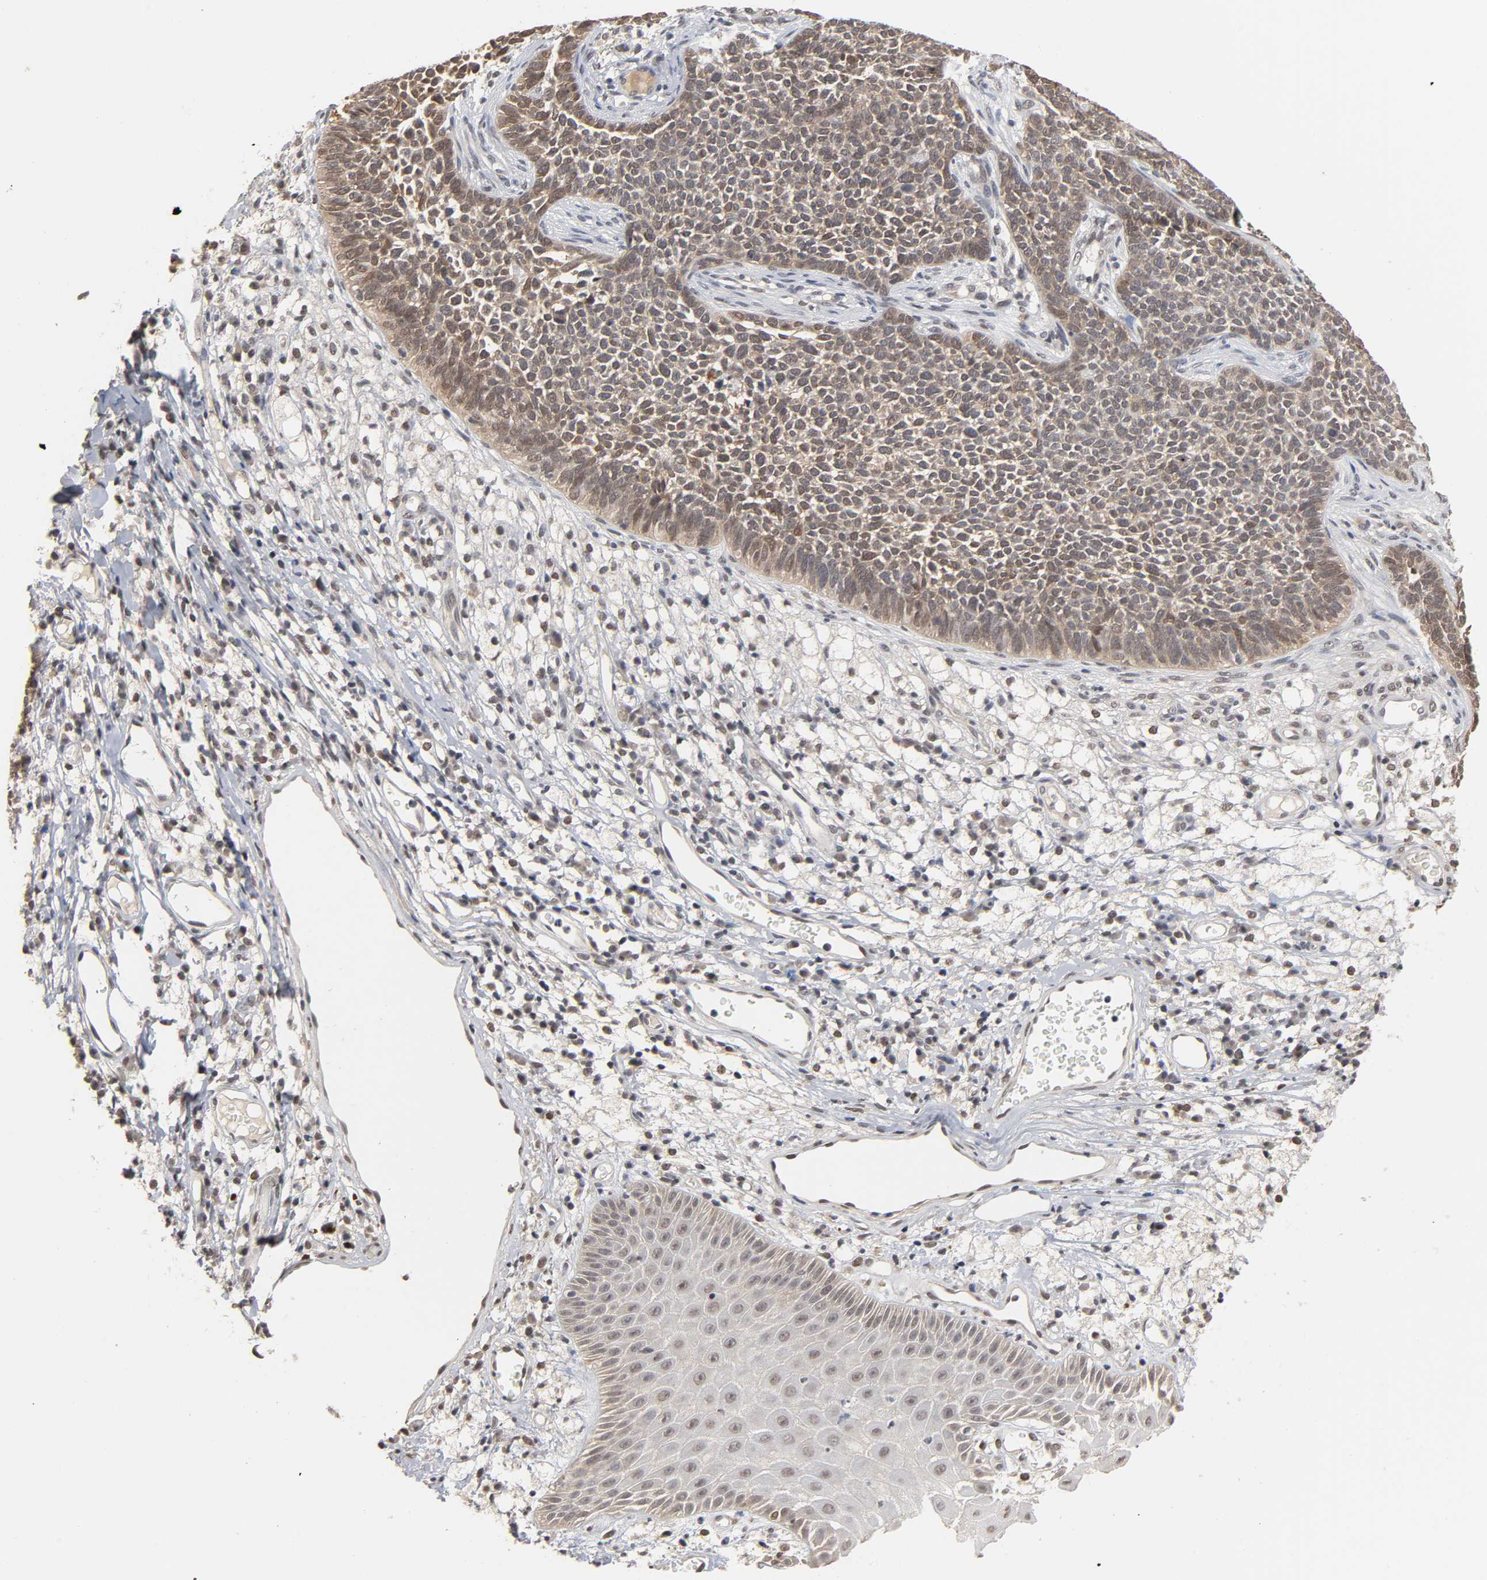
{"staining": {"intensity": "moderate", "quantity": ">75%", "location": "cytoplasmic/membranous,nuclear"}, "tissue": "skin cancer", "cell_type": "Tumor cells", "image_type": "cancer", "snomed": [{"axis": "morphology", "description": "Basal cell carcinoma"}, {"axis": "topography", "description": "Skin"}], "caption": "Skin cancer was stained to show a protein in brown. There is medium levels of moderate cytoplasmic/membranous and nuclear staining in about >75% of tumor cells.", "gene": "HTR1E", "patient": {"sex": "female", "age": 84}}